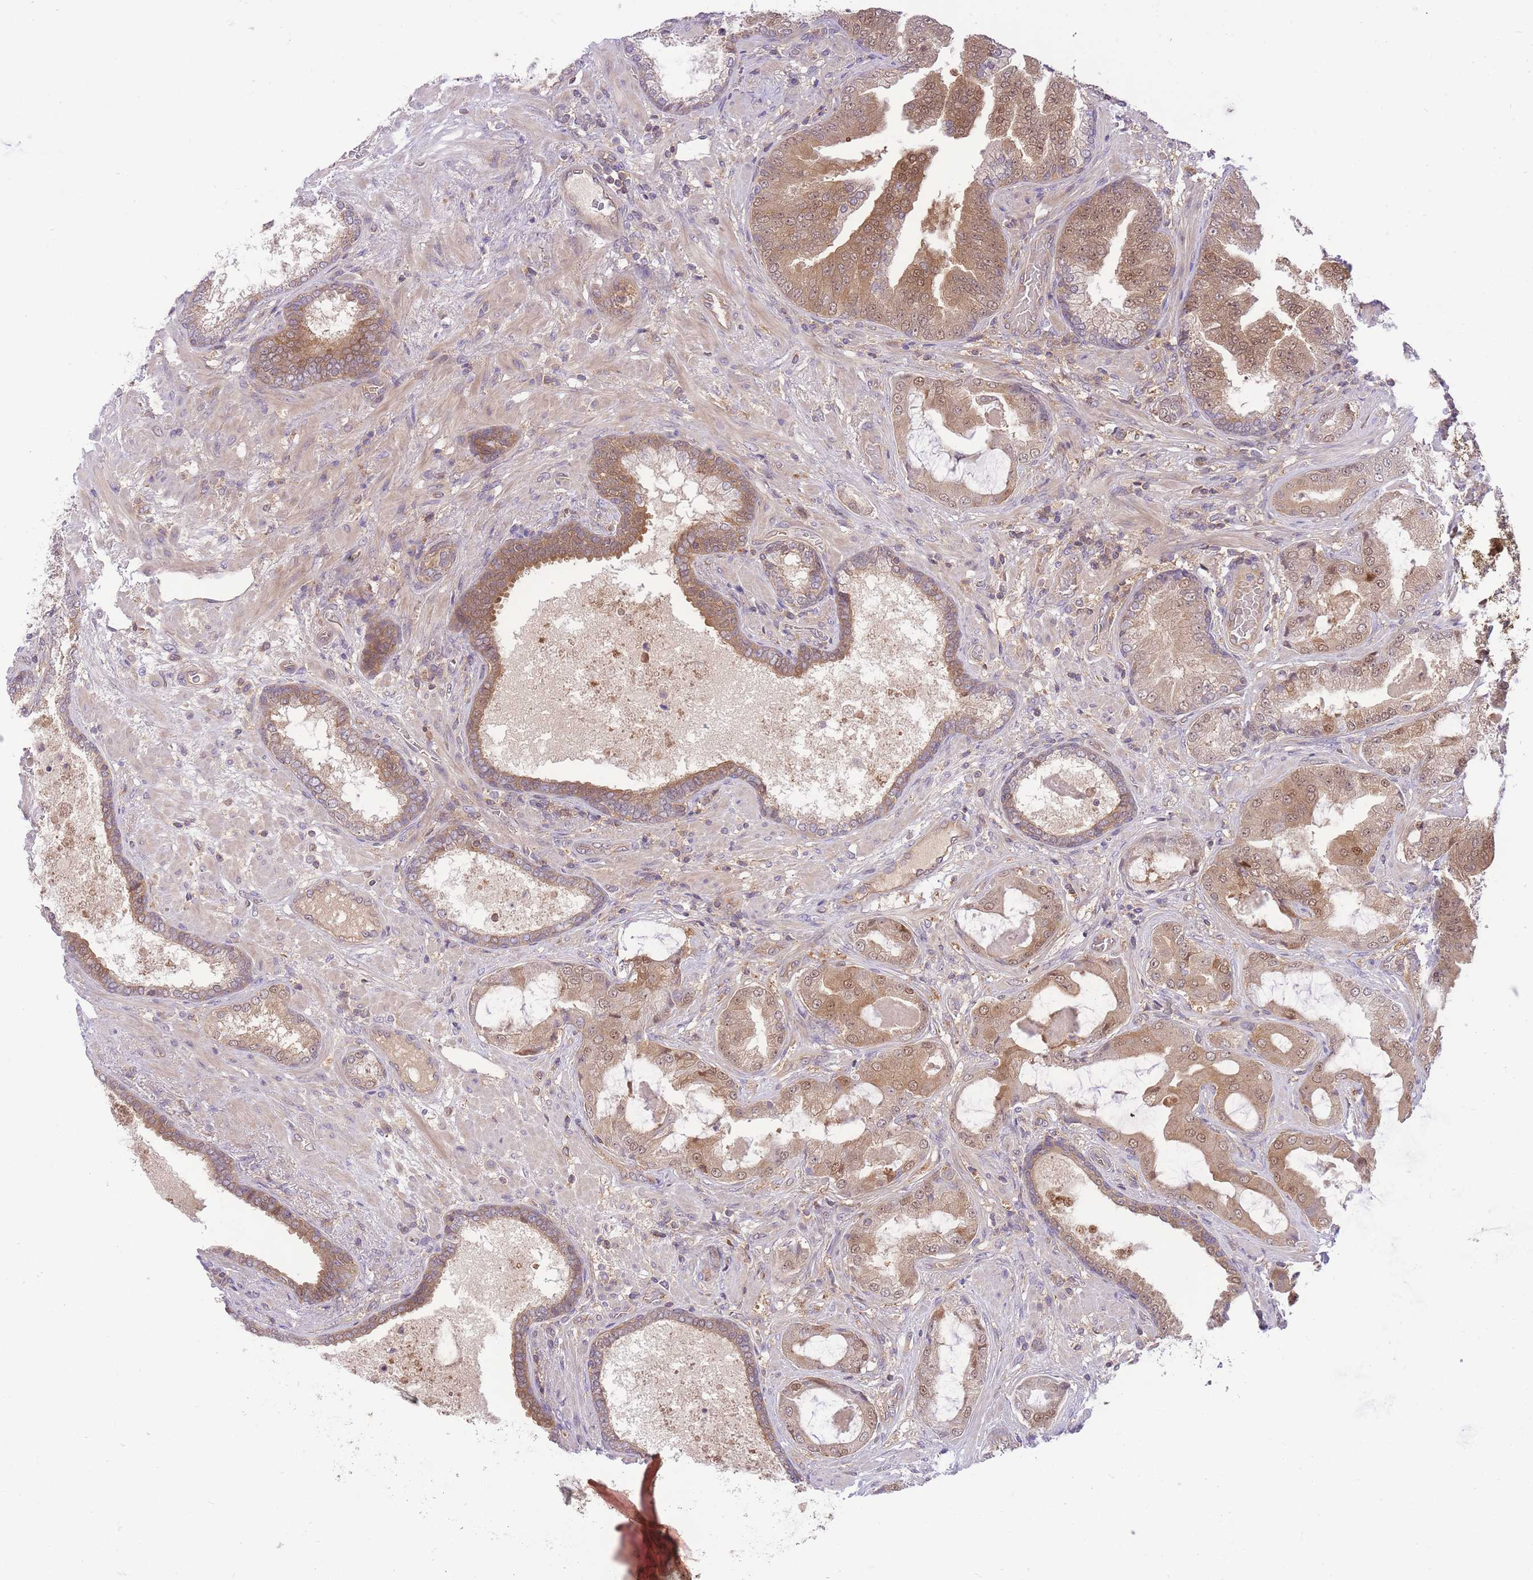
{"staining": {"intensity": "moderate", "quantity": ">75%", "location": "cytoplasmic/membranous,nuclear"}, "tissue": "prostate cancer", "cell_type": "Tumor cells", "image_type": "cancer", "snomed": [{"axis": "morphology", "description": "Adenocarcinoma, High grade"}, {"axis": "topography", "description": "Prostate"}], "caption": "DAB immunohistochemical staining of high-grade adenocarcinoma (prostate) demonstrates moderate cytoplasmic/membranous and nuclear protein staining in about >75% of tumor cells.", "gene": "PREP", "patient": {"sex": "male", "age": 68}}